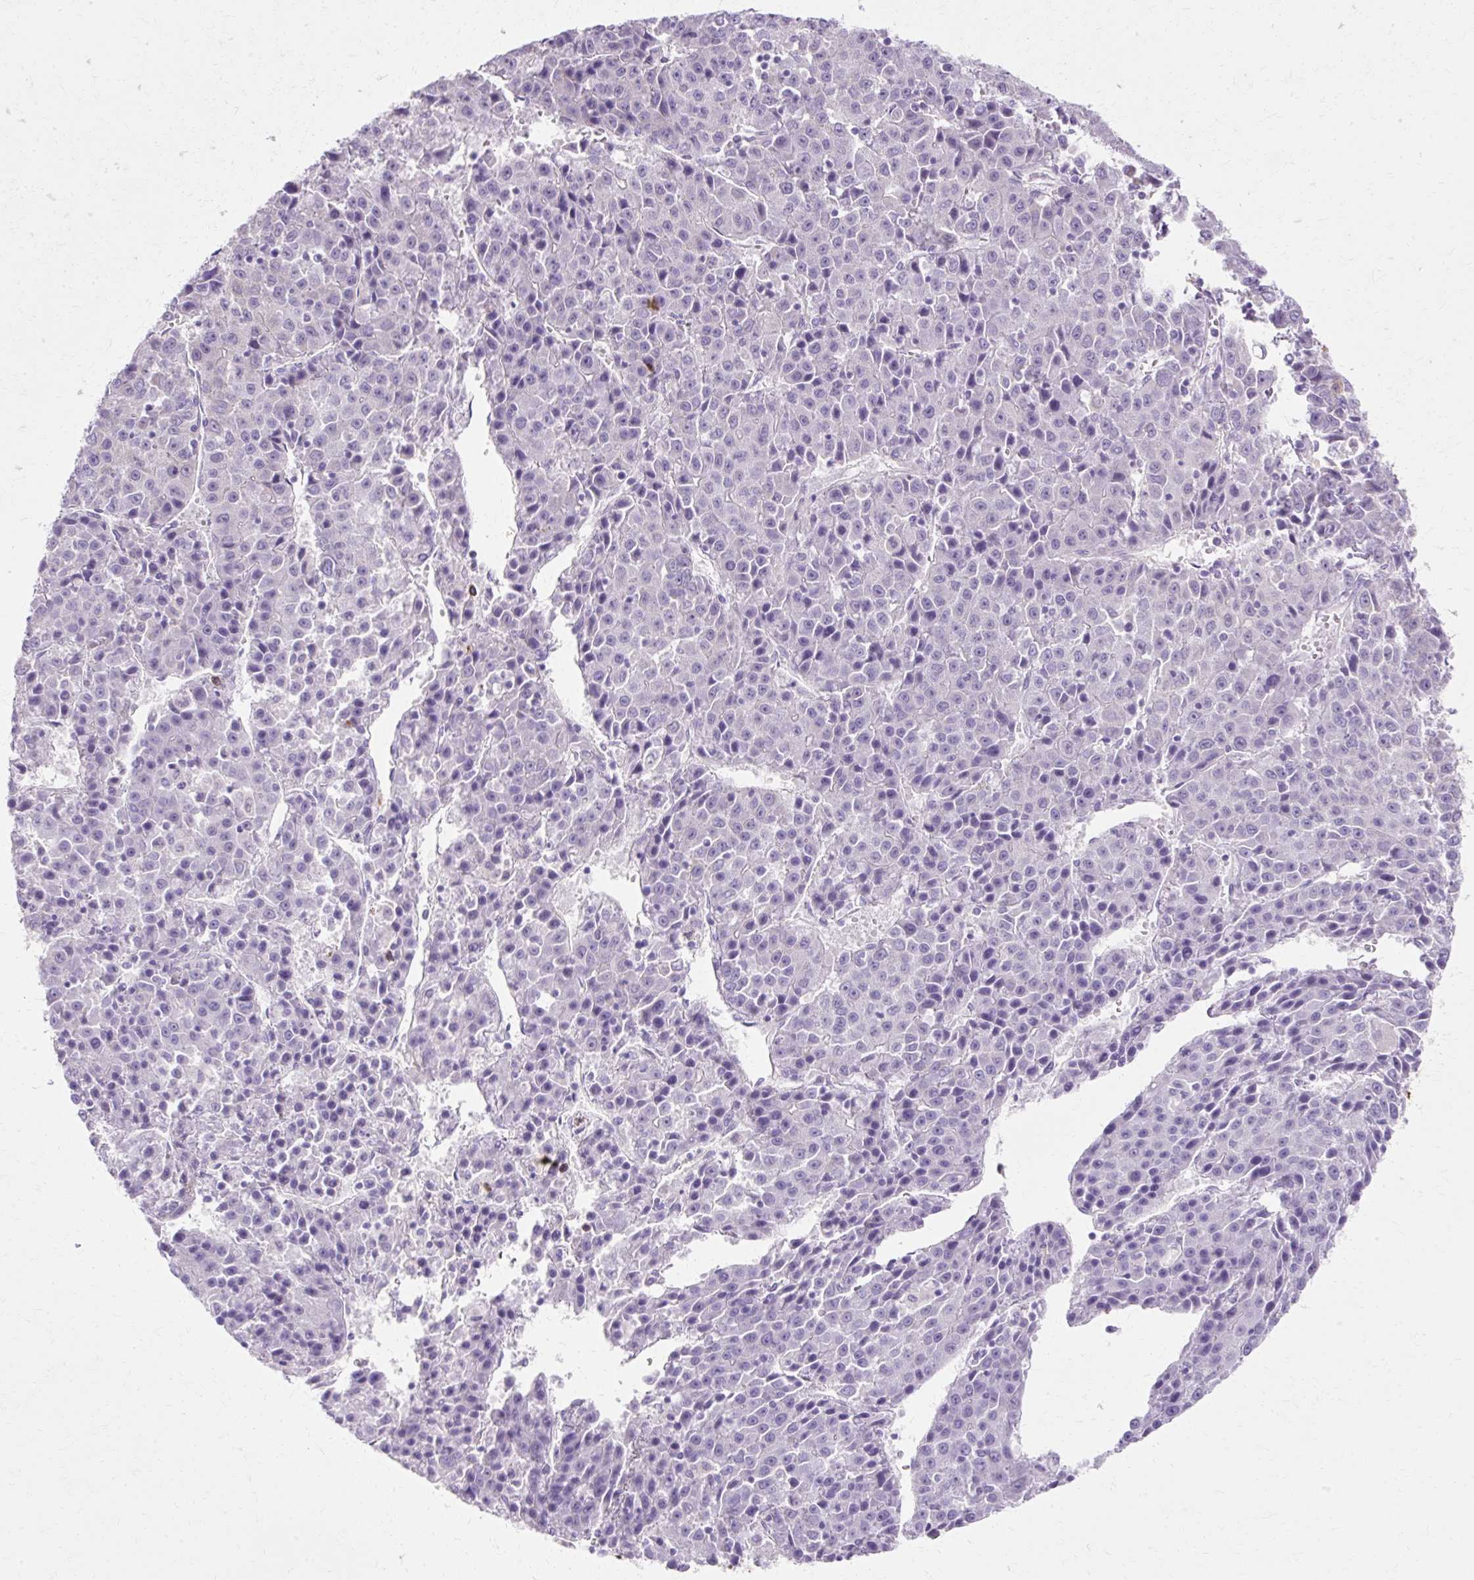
{"staining": {"intensity": "negative", "quantity": "none", "location": "none"}, "tissue": "liver cancer", "cell_type": "Tumor cells", "image_type": "cancer", "snomed": [{"axis": "morphology", "description": "Carcinoma, Hepatocellular, NOS"}, {"axis": "topography", "description": "Liver"}], "caption": "This is an IHC image of liver cancer (hepatocellular carcinoma). There is no staining in tumor cells.", "gene": "HSD11B1", "patient": {"sex": "female", "age": 53}}